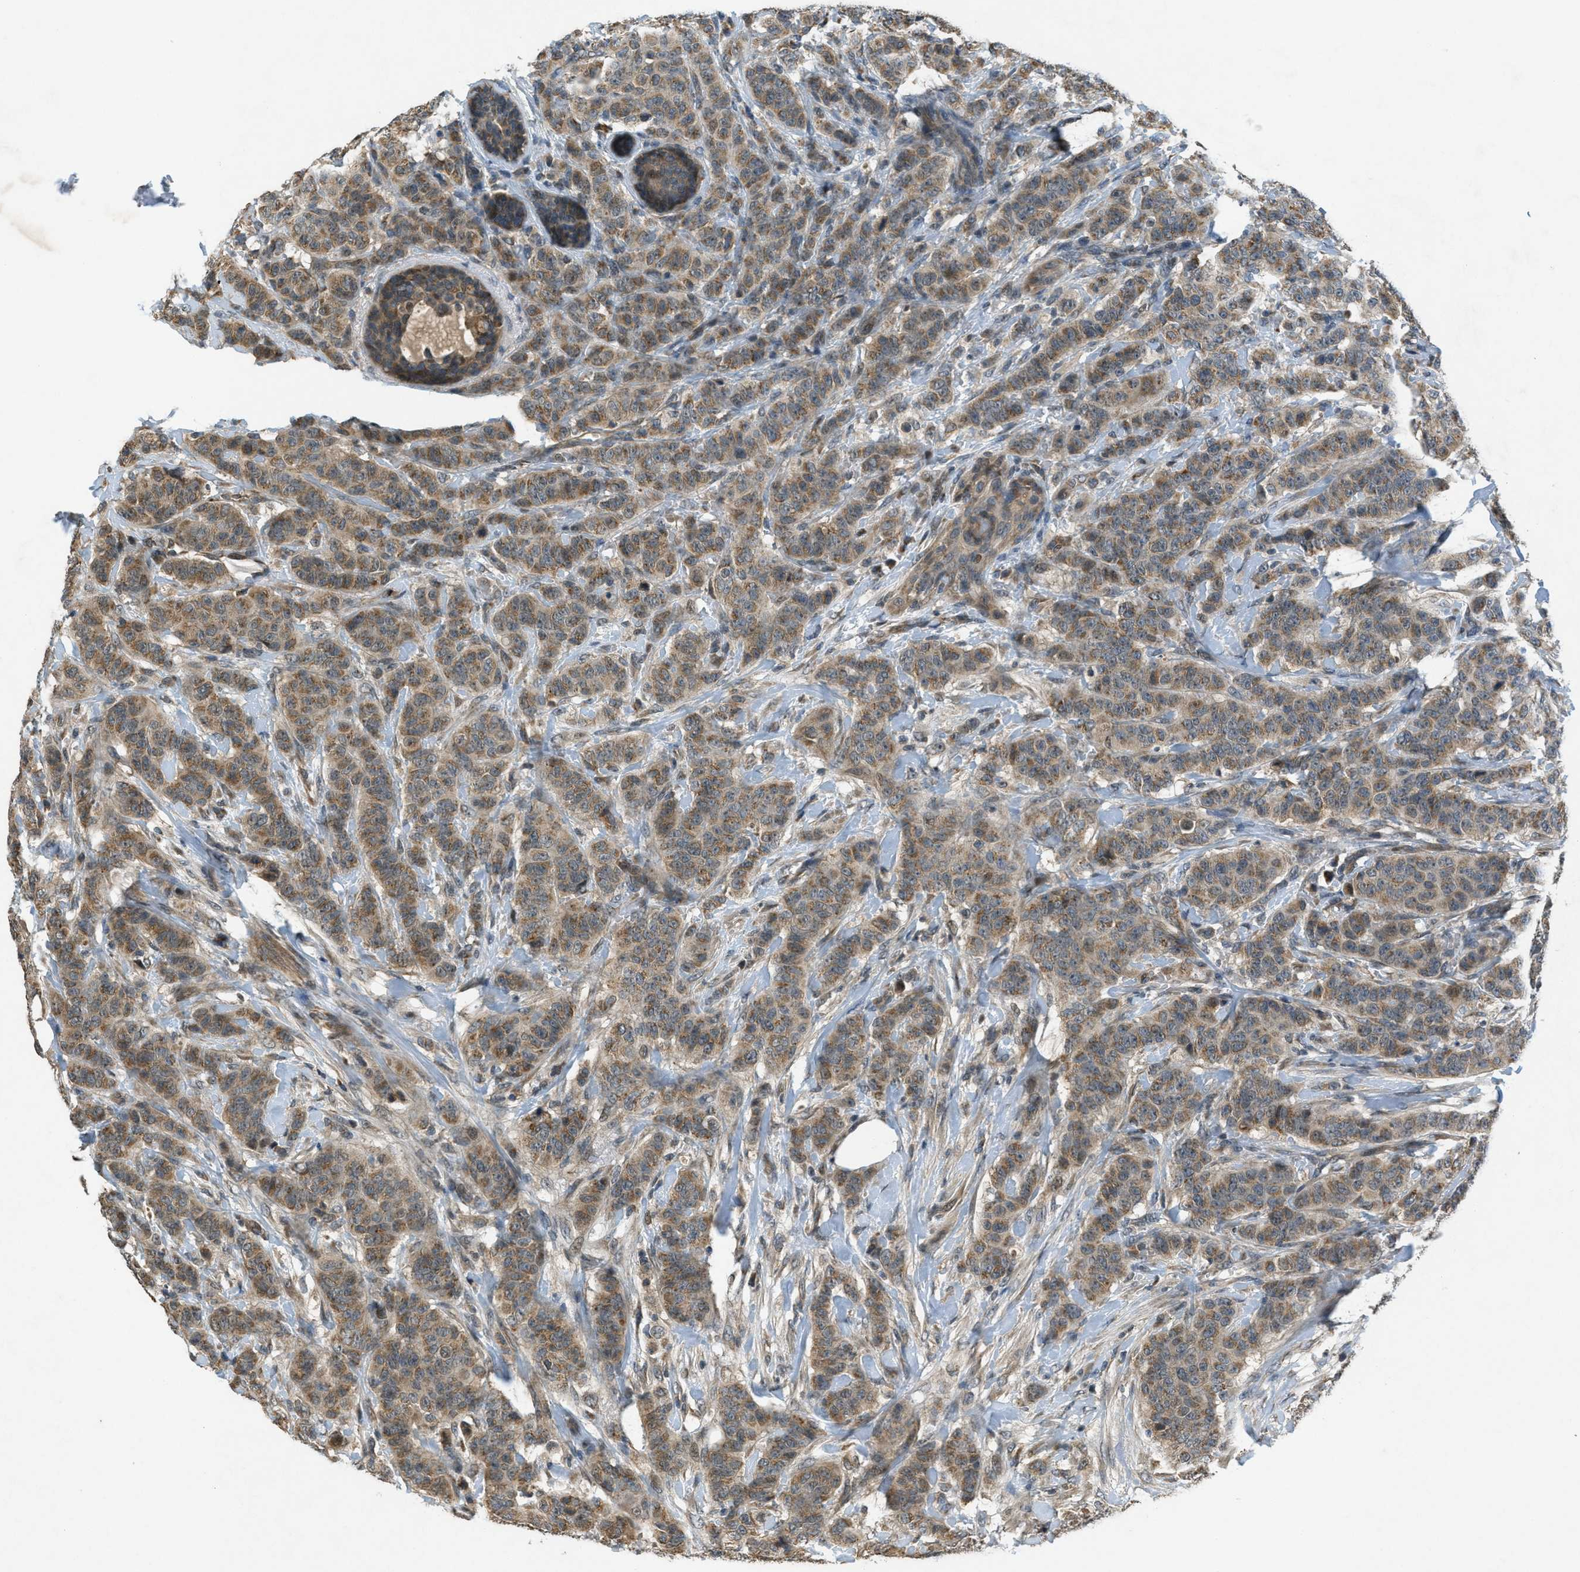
{"staining": {"intensity": "moderate", "quantity": ">75%", "location": "cytoplasmic/membranous"}, "tissue": "breast cancer", "cell_type": "Tumor cells", "image_type": "cancer", "snomed": [{"axis": "morphology", "description": "Normal tissue, NOS"}, {"axis": "morphology", "description": "Duct carcinoma"}, {"axis": "topography", "description": "Breast"}], "caption": "Immunohistochemistry (IHC) of human invasive ductal carcinoma (breast) demonstrates medium levels of moderate cytoplasmic/membranous staining in about >75% of tumor cells.", "gene": "PPP1R15A", "patient": {"sex": "female", "age": 40}}